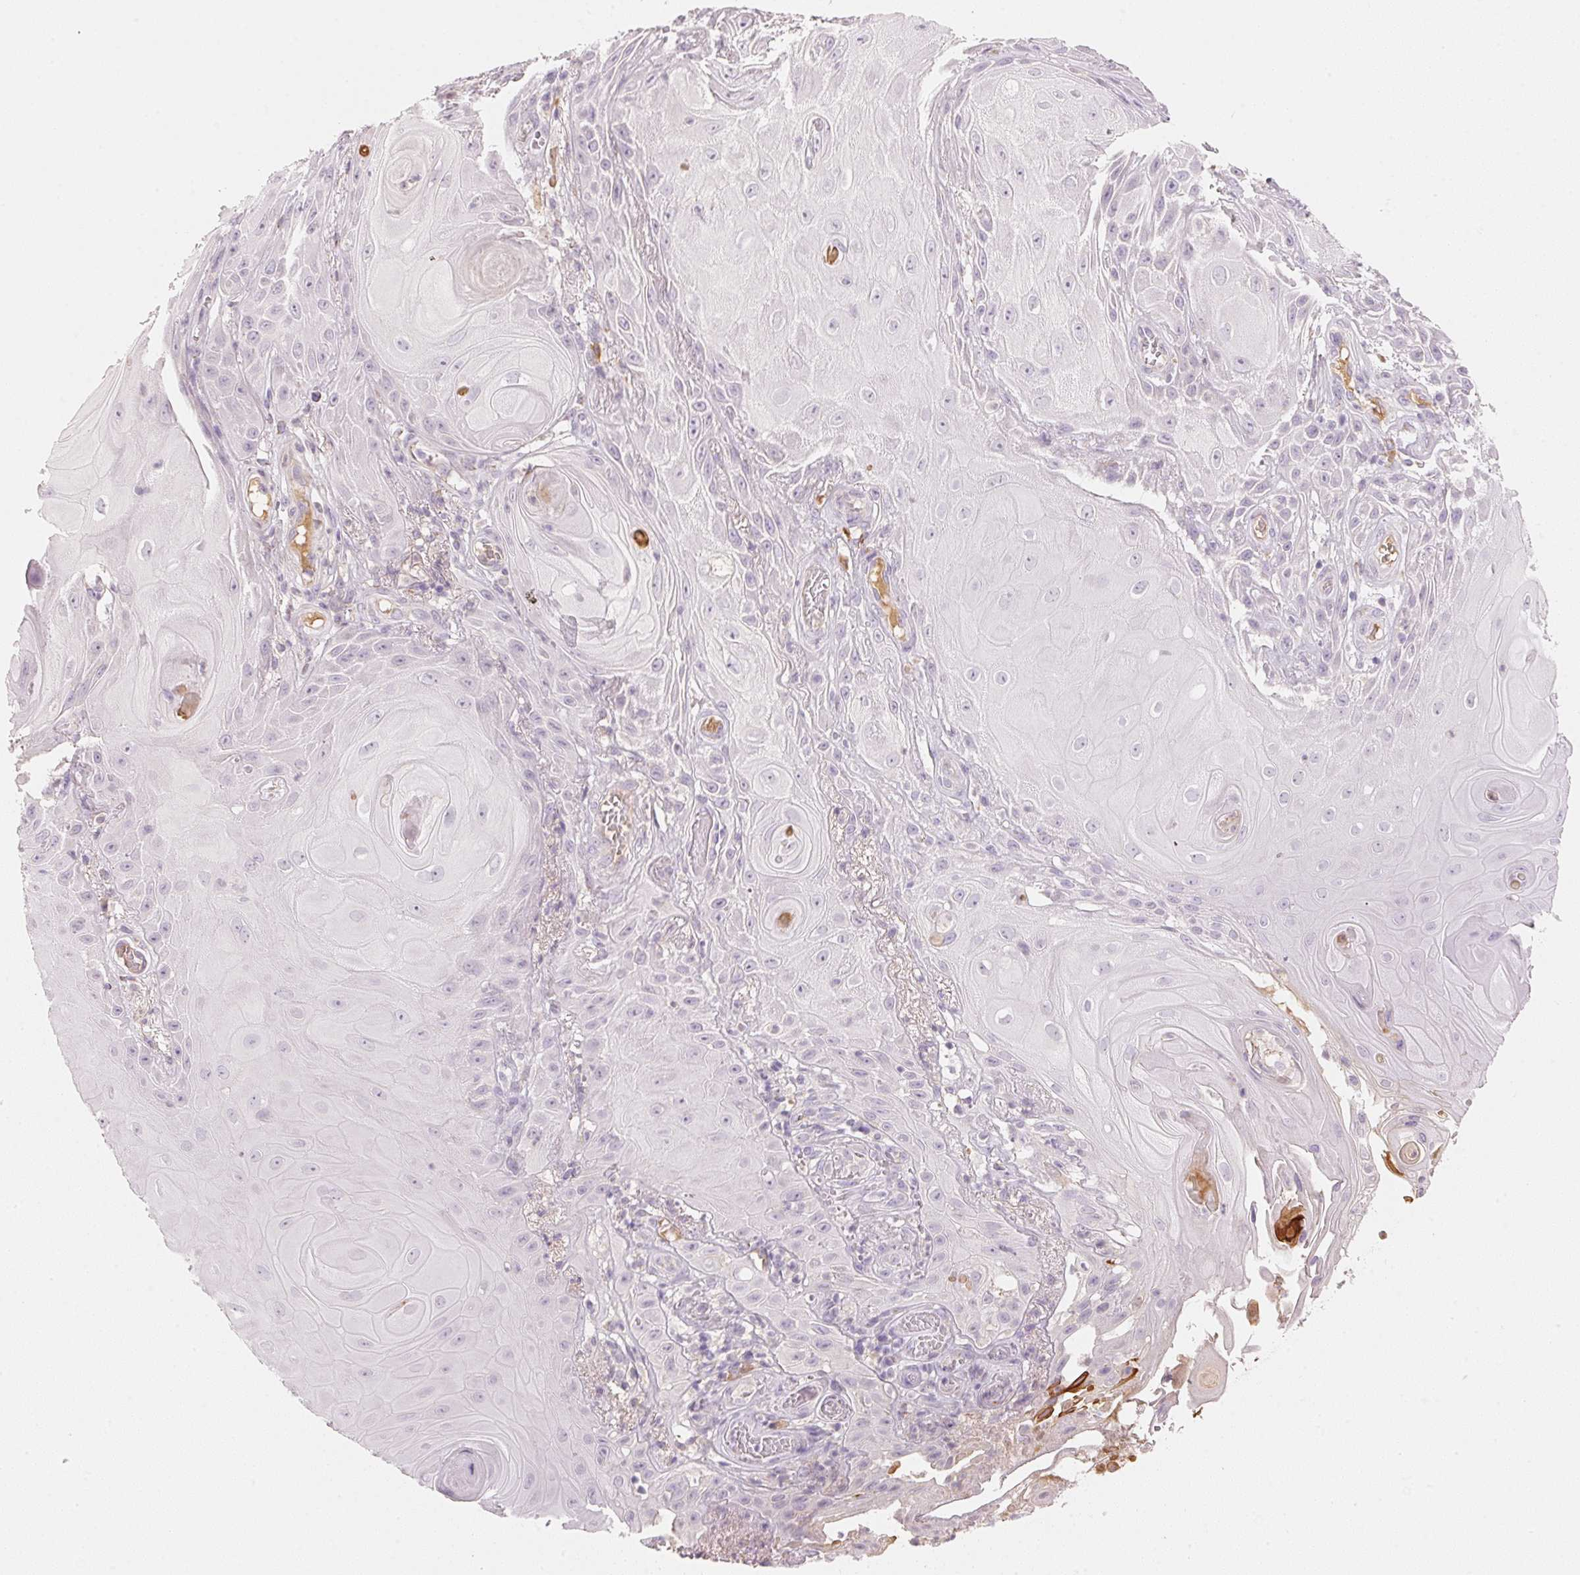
{"staining": {"intensity": "negative", "quantity": "none", "location": "none"}, "tissue": "skin cancer", "cell_type": "Tumor cells", "image_type": "cancer", "snomed": [{"axis": "morphology", "description": "Squamous cell carcinoma, NOS"}, {"axis": "topography", "description": "Skin"}], "caption": "IHC of human skin cancer shows no expression in tumor cells.", "gene": "RMDN2", "patient": {"sex": "male", "age": 62}}